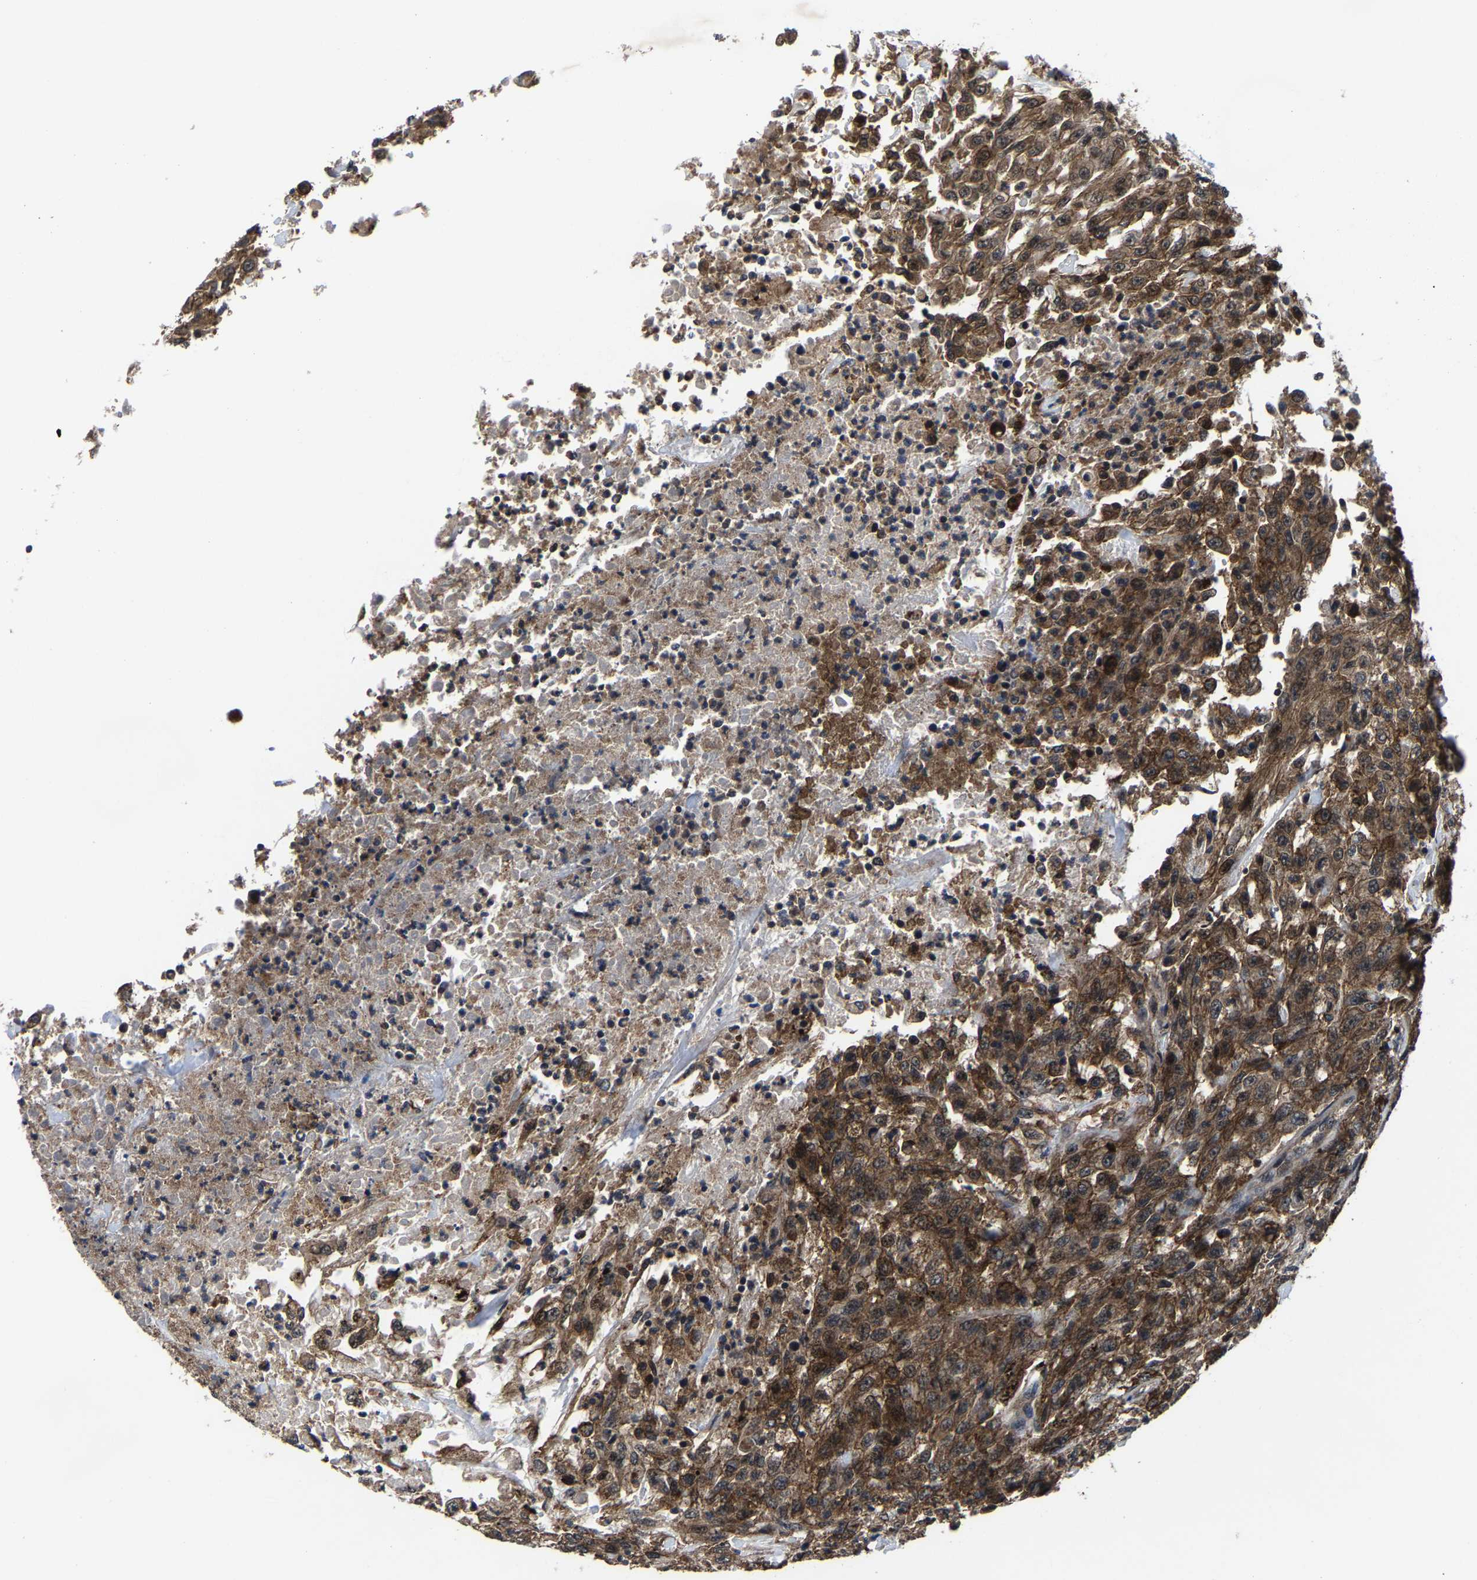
{"staining": {"intensity": "moderate", "quantity": ">75%", "location": "cytoplasmic/membranous"}, "tissue": "urothelial cancer", "cell_type": "Tumor cells", "image_type": "cancer", "snomed": [{"axis": "morphology", "description": "Urothelial carcinoma, High grade"}, {"axis": "topography", "description": "Urinary bladder"}], "caption": "Moderate cytoplasmic/membranous protein expression is appreciated in about >75% of tumor cells in high-grade urothelial carcinoma.", "gene": "ZCCHC7", "patient": {"sex": "male", "age": 46}}